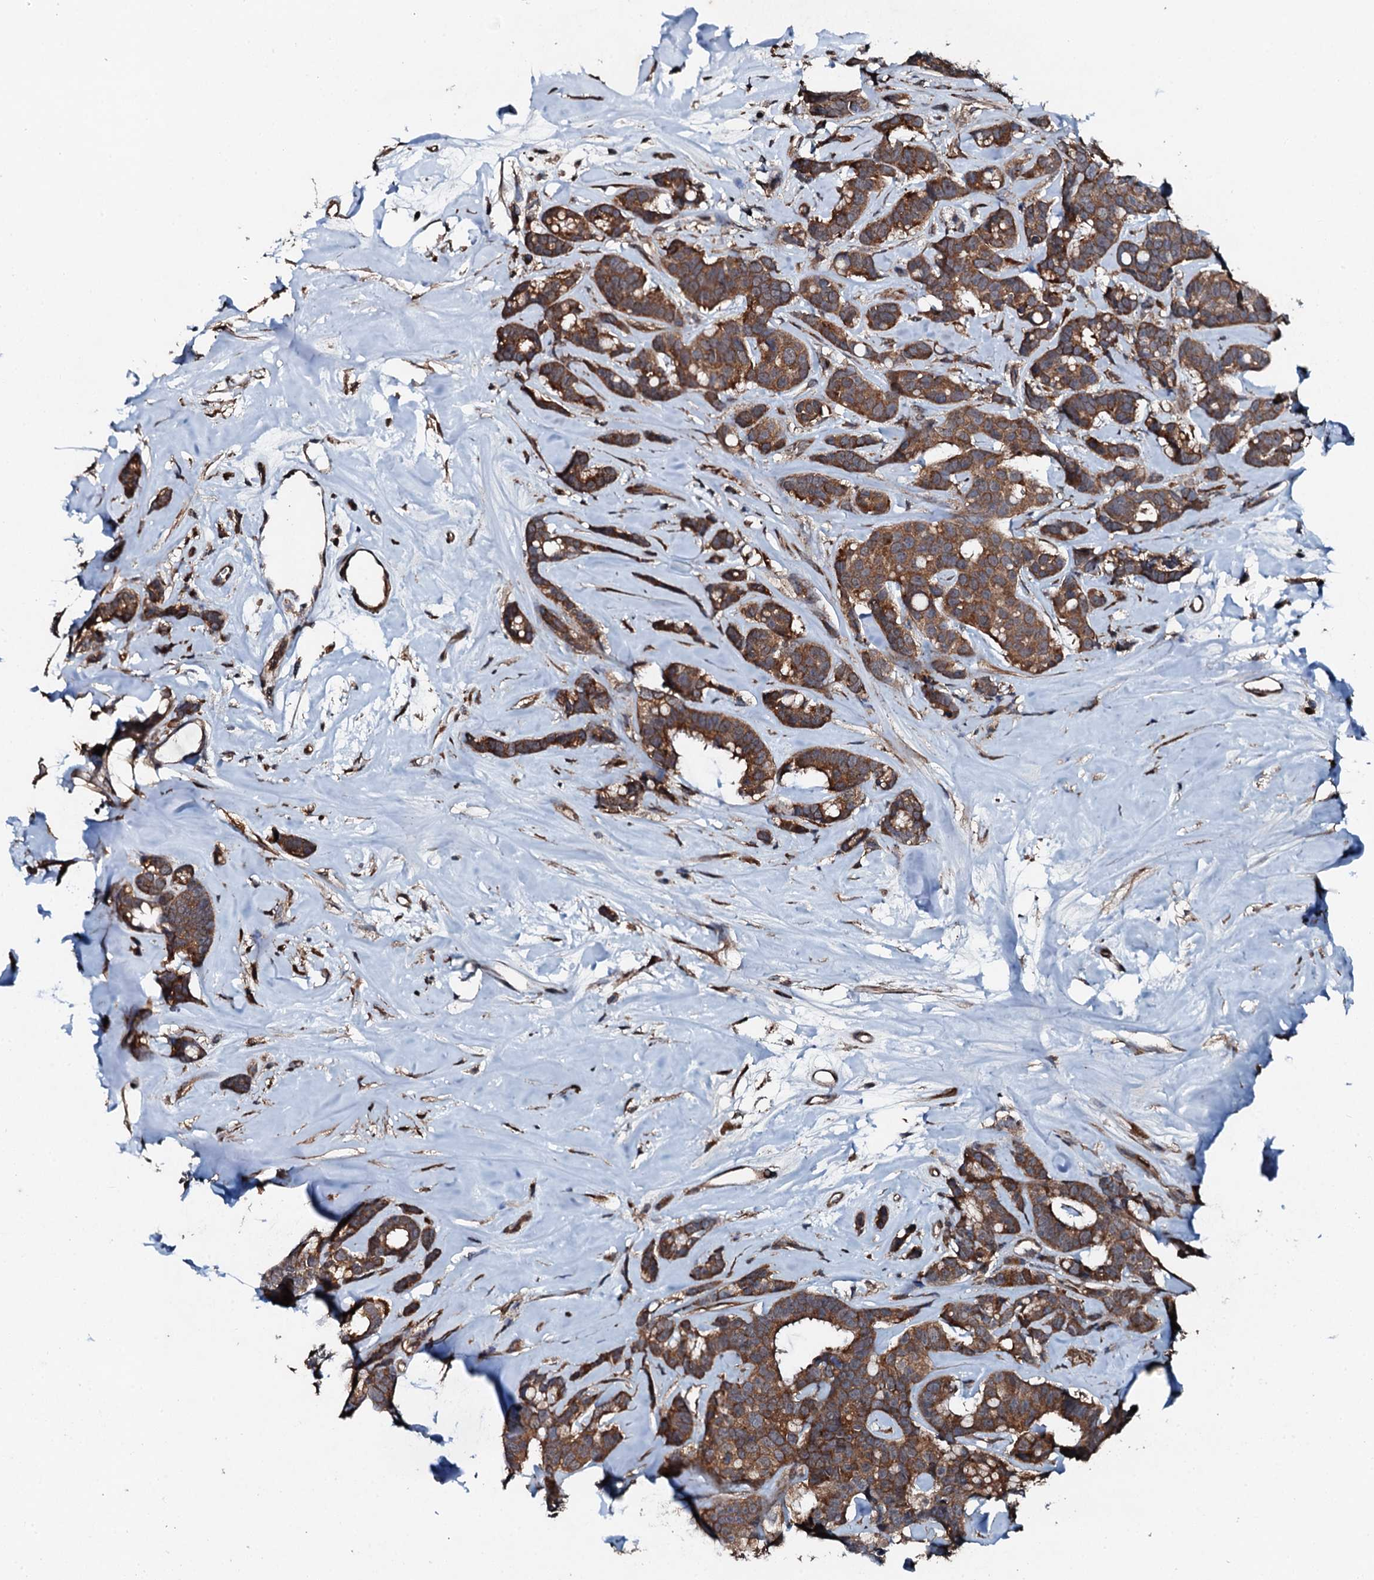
{"staining": {"intensity": "moderate", "quantity": ">75%", "location": "cytoplasmic/membranous"}, "tissue": "breast cancer", "cell_type": "Tumor cells", "image_type": "cancer", "snomed": [{"axis": "morphology", "description": "Duct carcinoma"}, {"axis": "topography", "description": "Breast"}], "caption": "This histopathology image demonstrates immunohistochemistry staining of human breast infiltrating ductal carcinoma, with medium moderate cytoplasmic/membranous expression in approximately >75% of tumor cells.", "gene": "EDC4", "patient": {"sex": "female", "age": 87}}